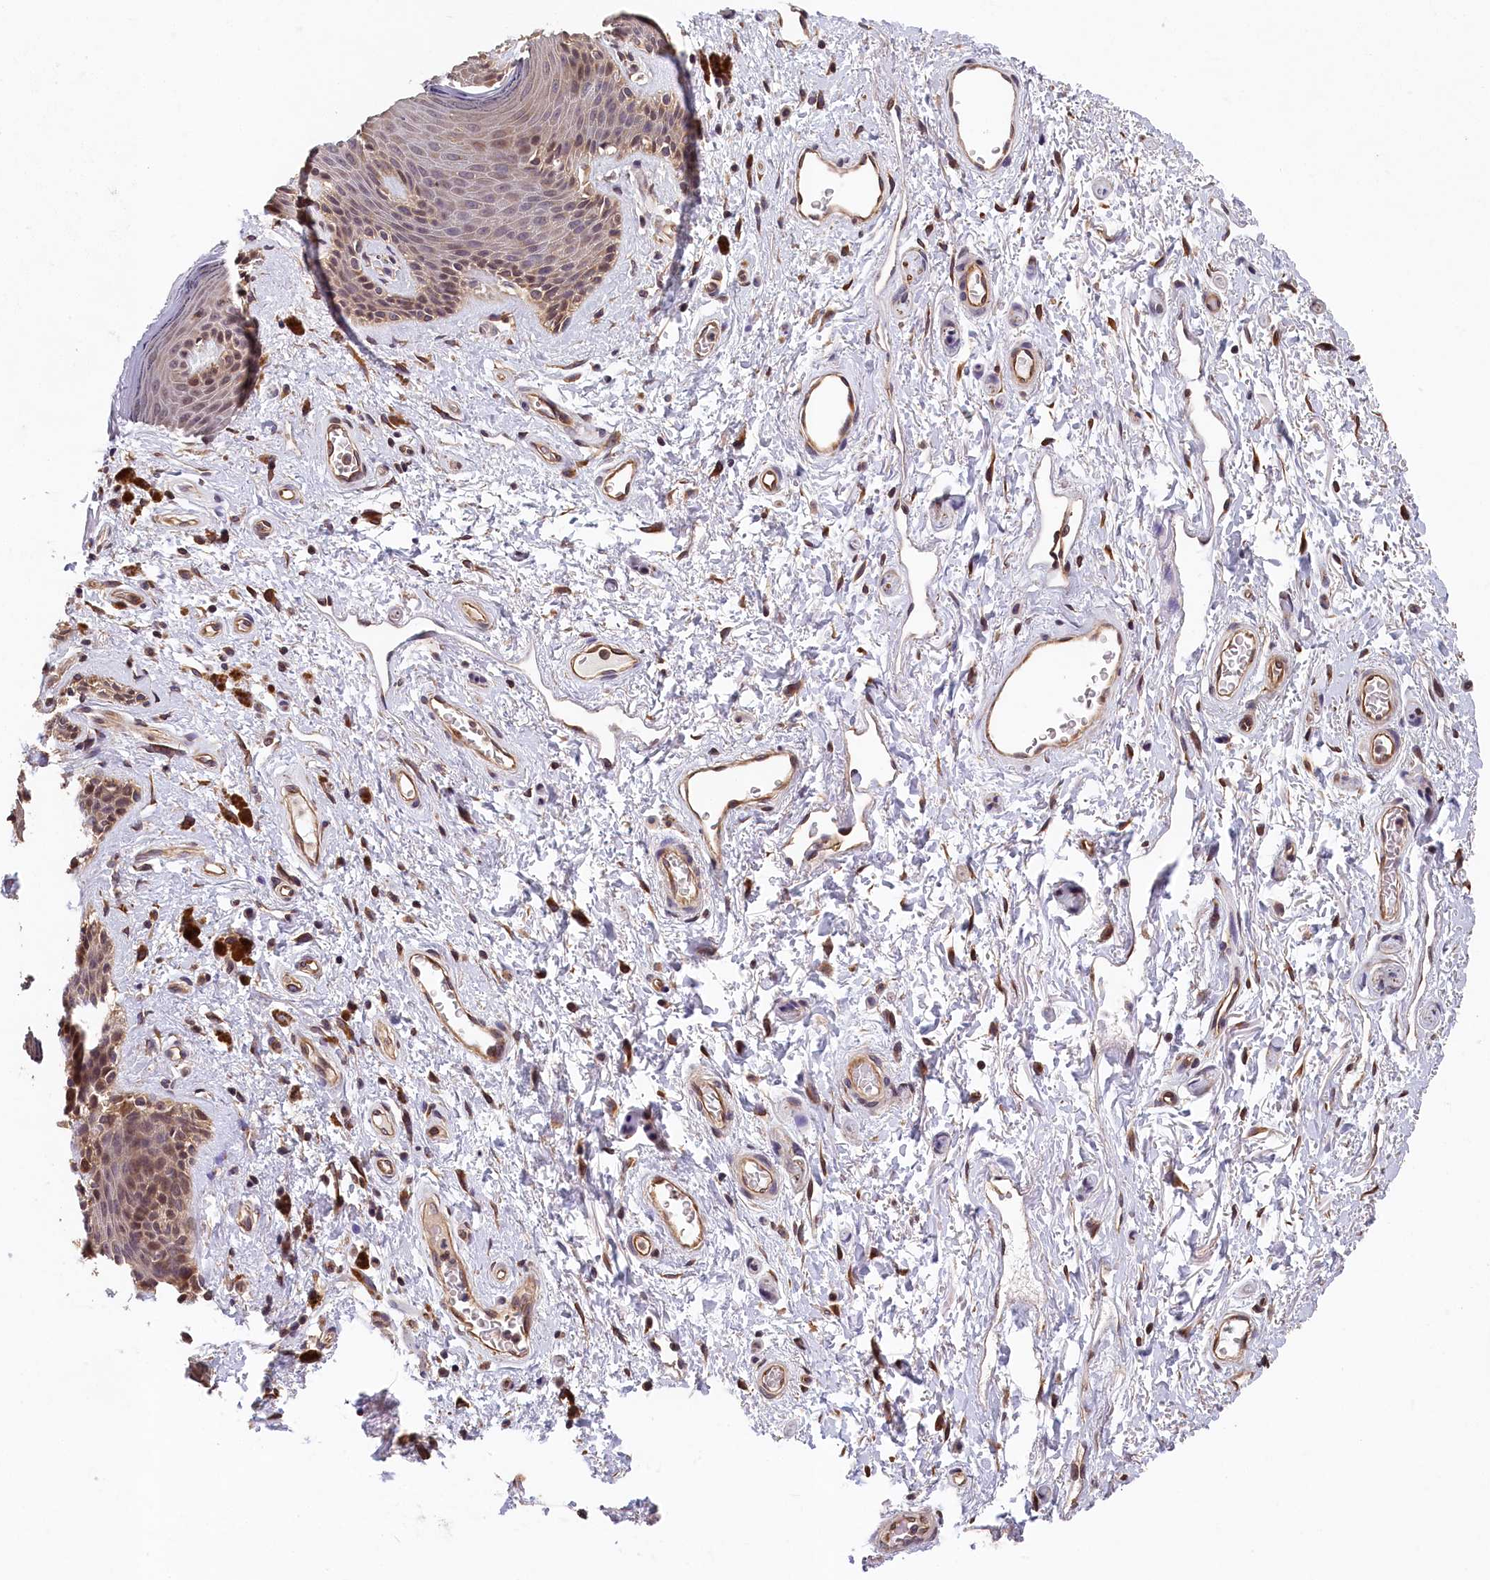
{"staining": {"intensity": "weak", "quantity": "25%-75%", "location": "cytoplasmic/membranous"}, "tissue": "skin", "cell_type": "Epidermal cells", "image_type": "normal", "snomed": [{"axis": "morphology", "description": "Normal tissue, NOS"}, {"axis": "topography", "description": "Anal"}], "caption": "Protein staining displays weak cytoplasmic/membranous expression in about 25%-75% of epidermal cells in unremarkable skin.", "gene": "TMEM116", "patient": {"sex": "female", "age": 46}}